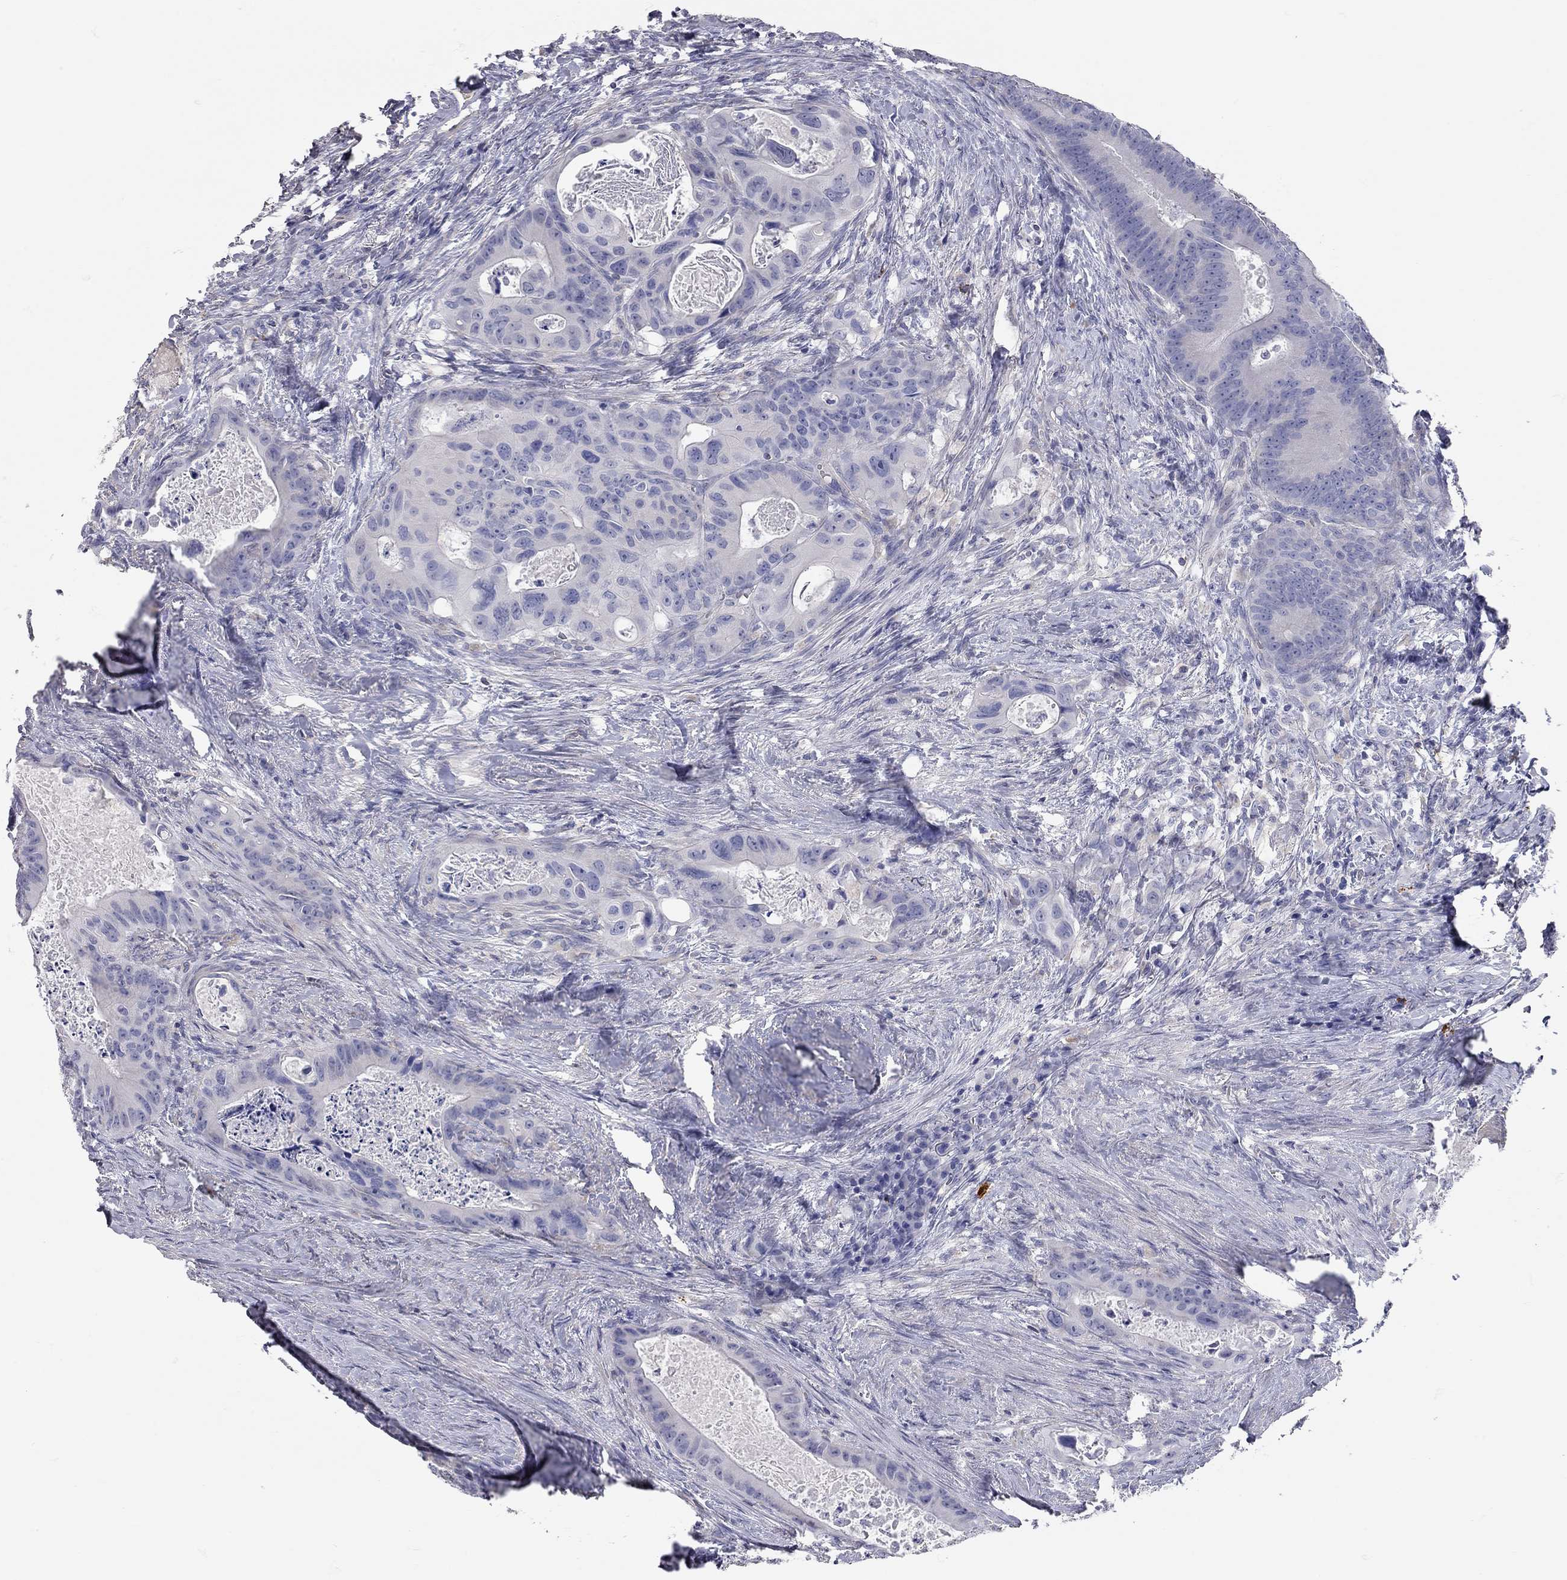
{"staining": {"intensity": "negative", "quantity": "none", "location": "none"}, "tissue": "colorectal cancer", "cell_type": "Tumor cells", "image_type": "cancer", "snomed": [{"axis": "morphology", "description": "Adenocarcinoma, NOS"}, {"axis": "topography", "description": "Rectum"}], "caption": "Immunohistochemistry image of adenocarcinoma (colorectal) stained for a protein (brown), which shows no staining in tumor cells.", "gene": "C10orf90", "patient": {"sex": "male", "age": 64}}